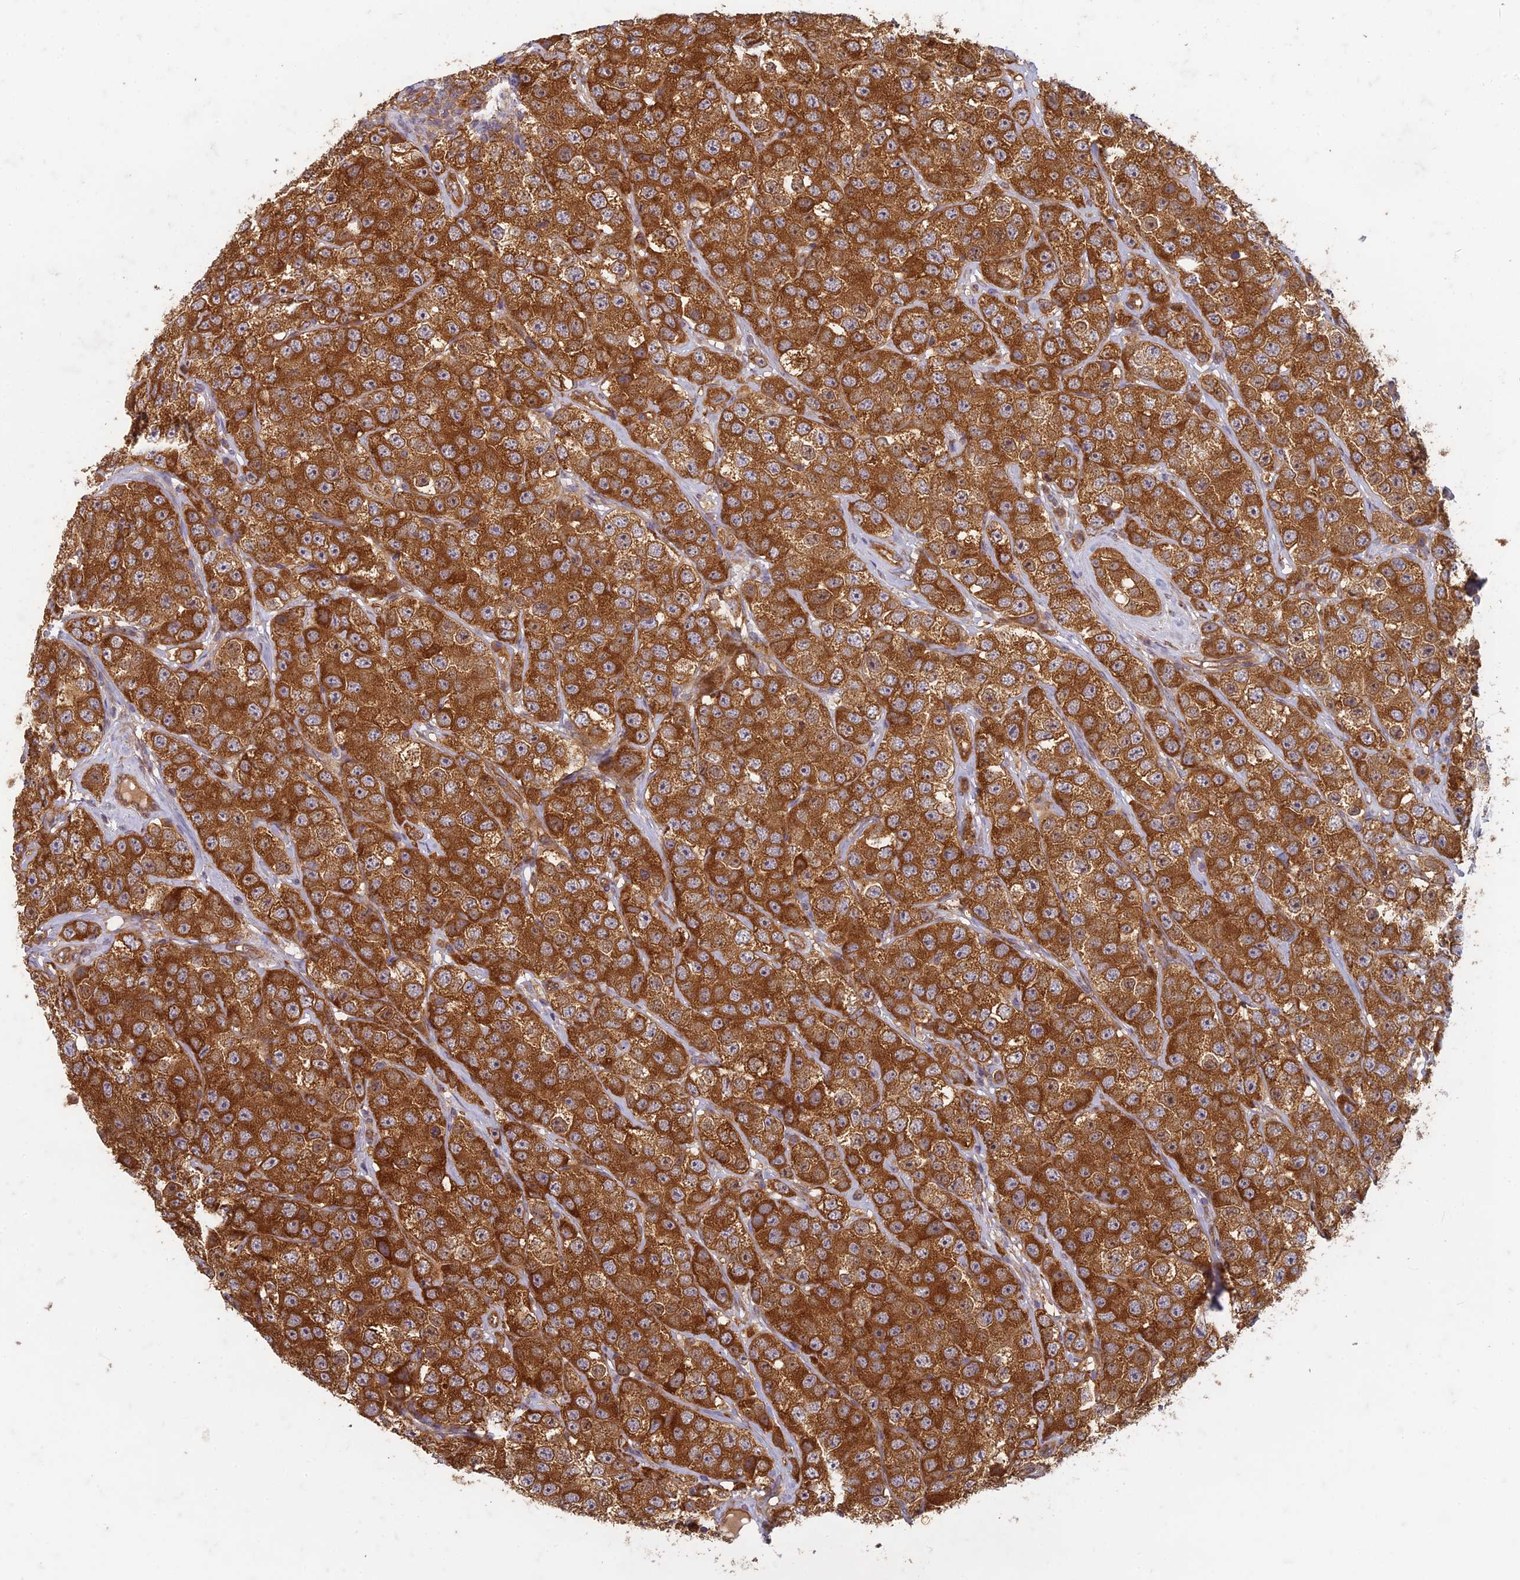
{"staining": {"intensity": "strong", "quantity": ">75%", "location": "cytoplasmic/membranous"}, "tissue": "testis cancer", "cell_type": "Tumor cells", "image_type": "cancer", "snomed": [{"axis": "morphology", "description": "Seminoma, NOS"}, {"axis": "topography", "description": "Testis"}], "caption": "There is high levels of strong cytoplasmic/membranous staining in tumor cells of seminoma (testis), as demonstrated by immunohistochemical staining (brown color).", "gene": "TCF25", "patient": {"sex": "male", "age": 28}}